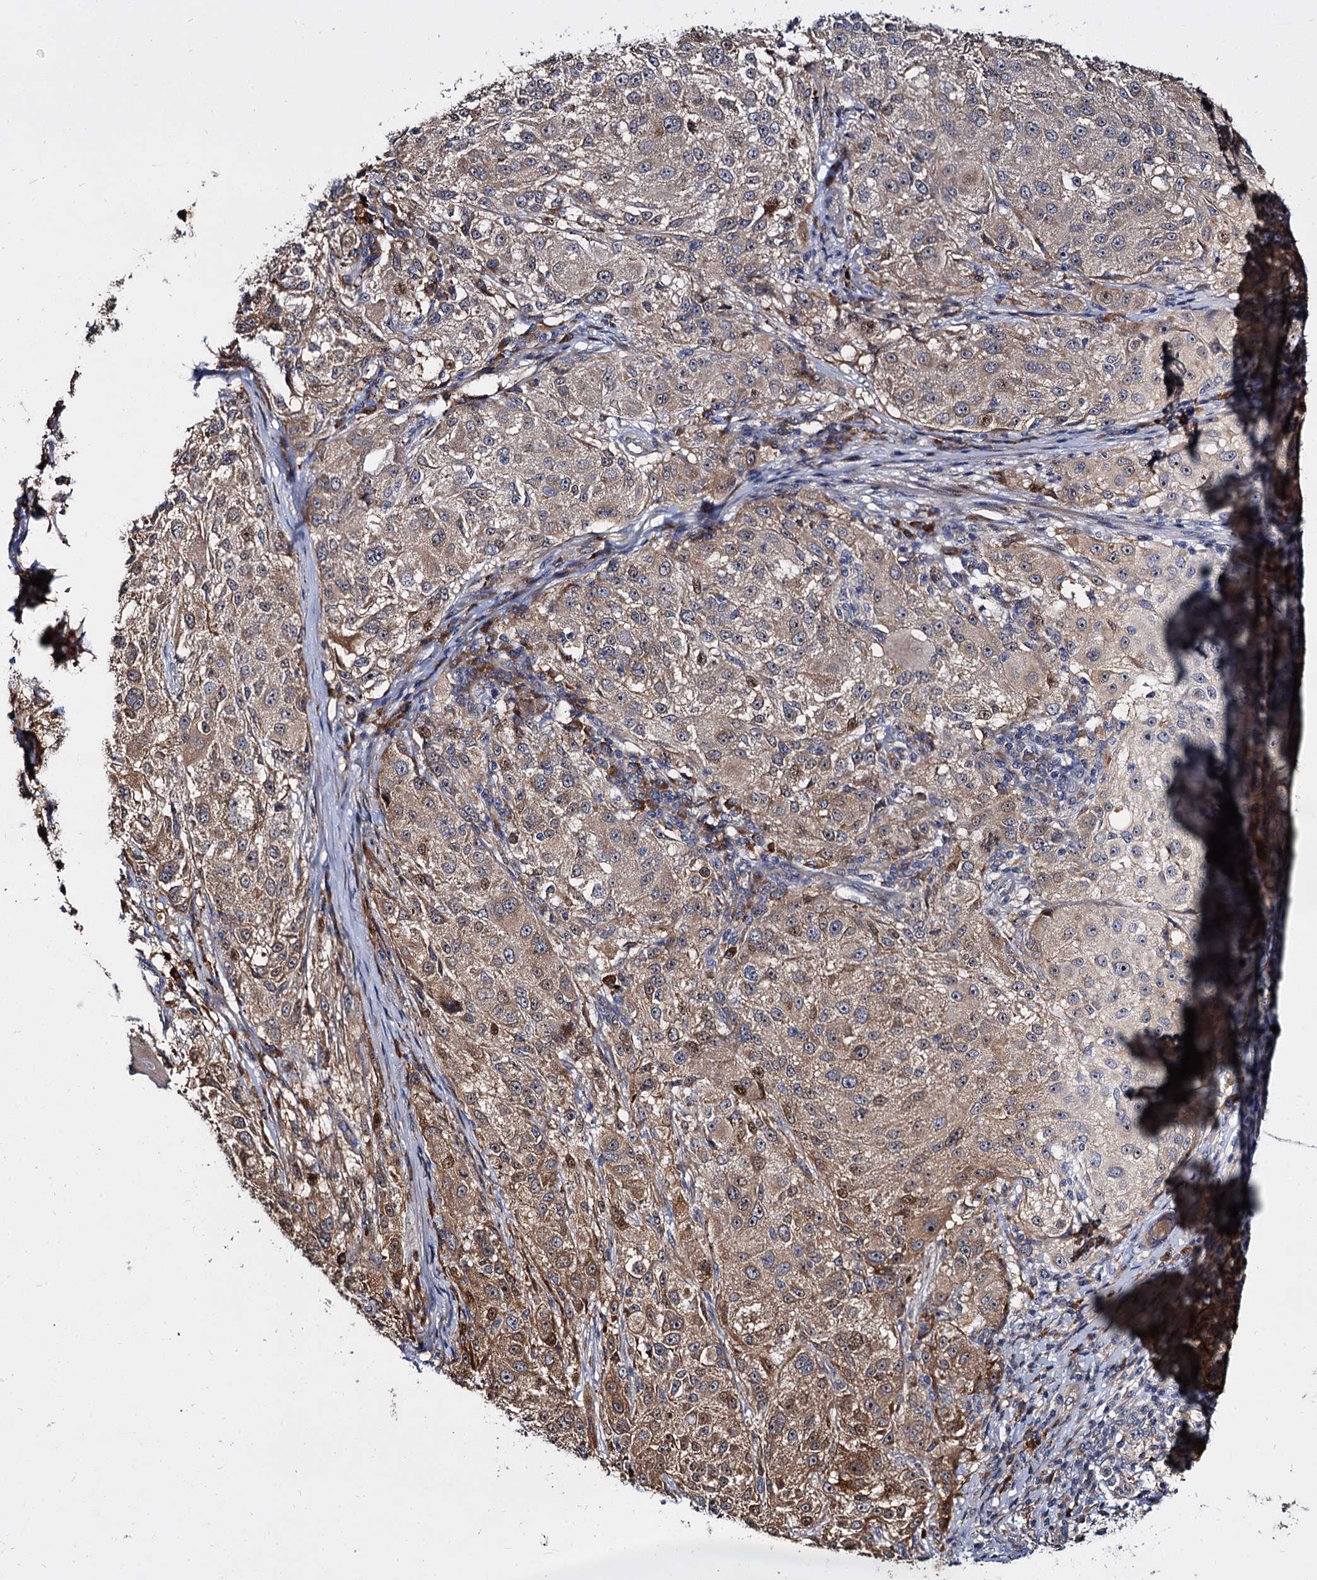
{"staining": {"intensity": "moderate", "quantity": "25%-75%", "location": "cytoplasmic/membranous"}, "tissue": "melanoma", "cell_type": "Tumor cells", "image_type": "cancer", "snomed": [{"axis": "morphology", "description": "Necrosis, NOS"}, {"axis": "morphology", "description": "Malignant melanoma, NOS"}, {"axis": "topography", "description": "Skin"}], "caption": "An immunohistochemistry (IHC) histopathology image of tumor tissue is shown. Protein staining in brown labels moderate cytoplasmic/membranous positivity in melanoma within tumor cells.", "gene": "WWC3", "patient": {"sex": "female", "age": 87}}